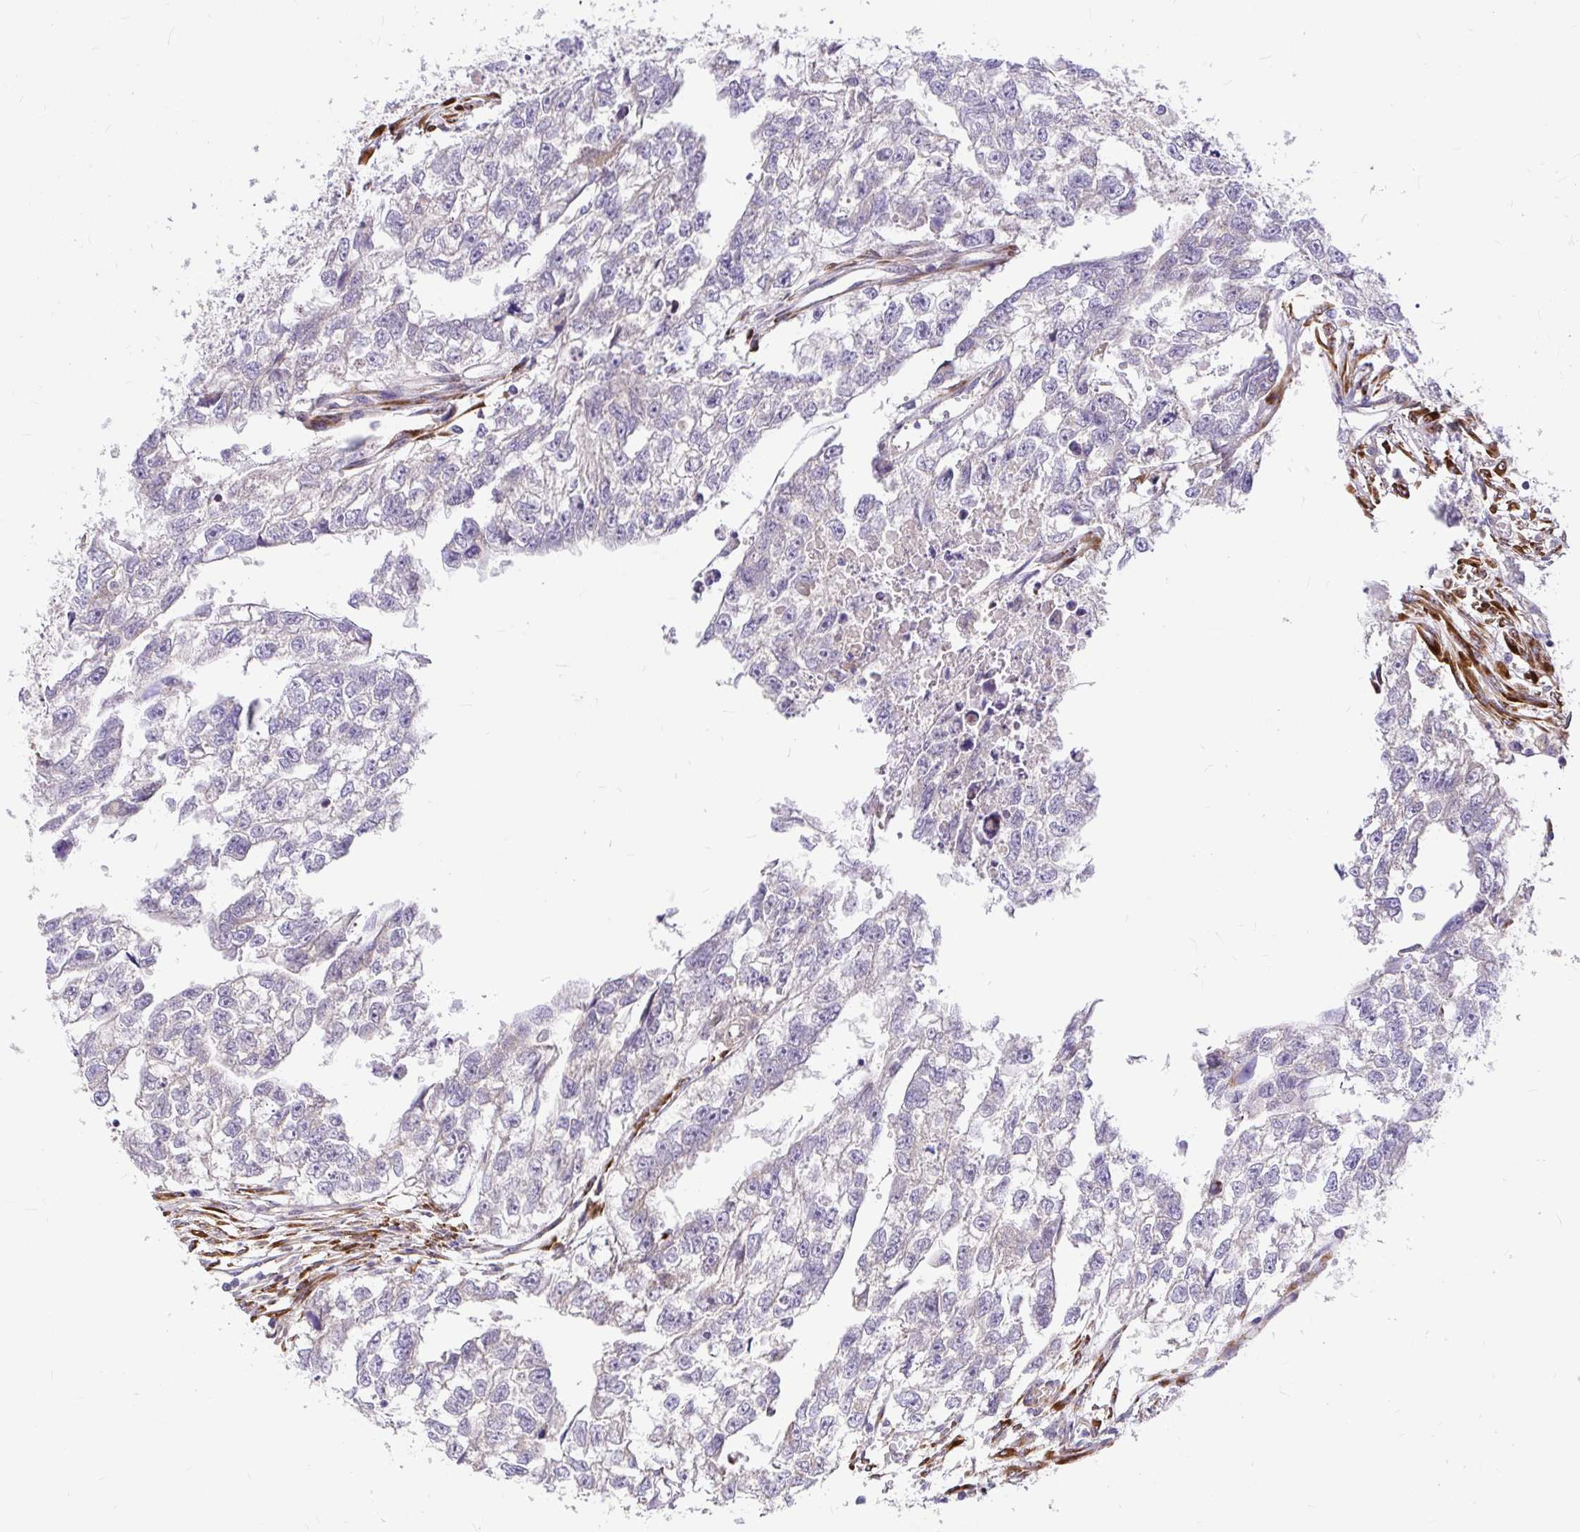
{"staining": {"intensity": "negative", "quantity": "none", "location": "none"}, "tissue": "testis cancer", "cell_type": "Tumor cells", "image_type": "cancer", "snomed": [{"axis": "morphology", "description": "Carcinoma, Embryonal, NOS"}, {"axis": "morphology", "description": "Teratoma, malignant, NOS"}, {"axis": "topography", "description": "Testis"}], "caption": "This is an immunohistochemistry (IHC) histopathology image of human testis cancer. There is no staining in tumor cells.", "gene": "GABBR2", "patient": {"sex": "male", "age": 44}}